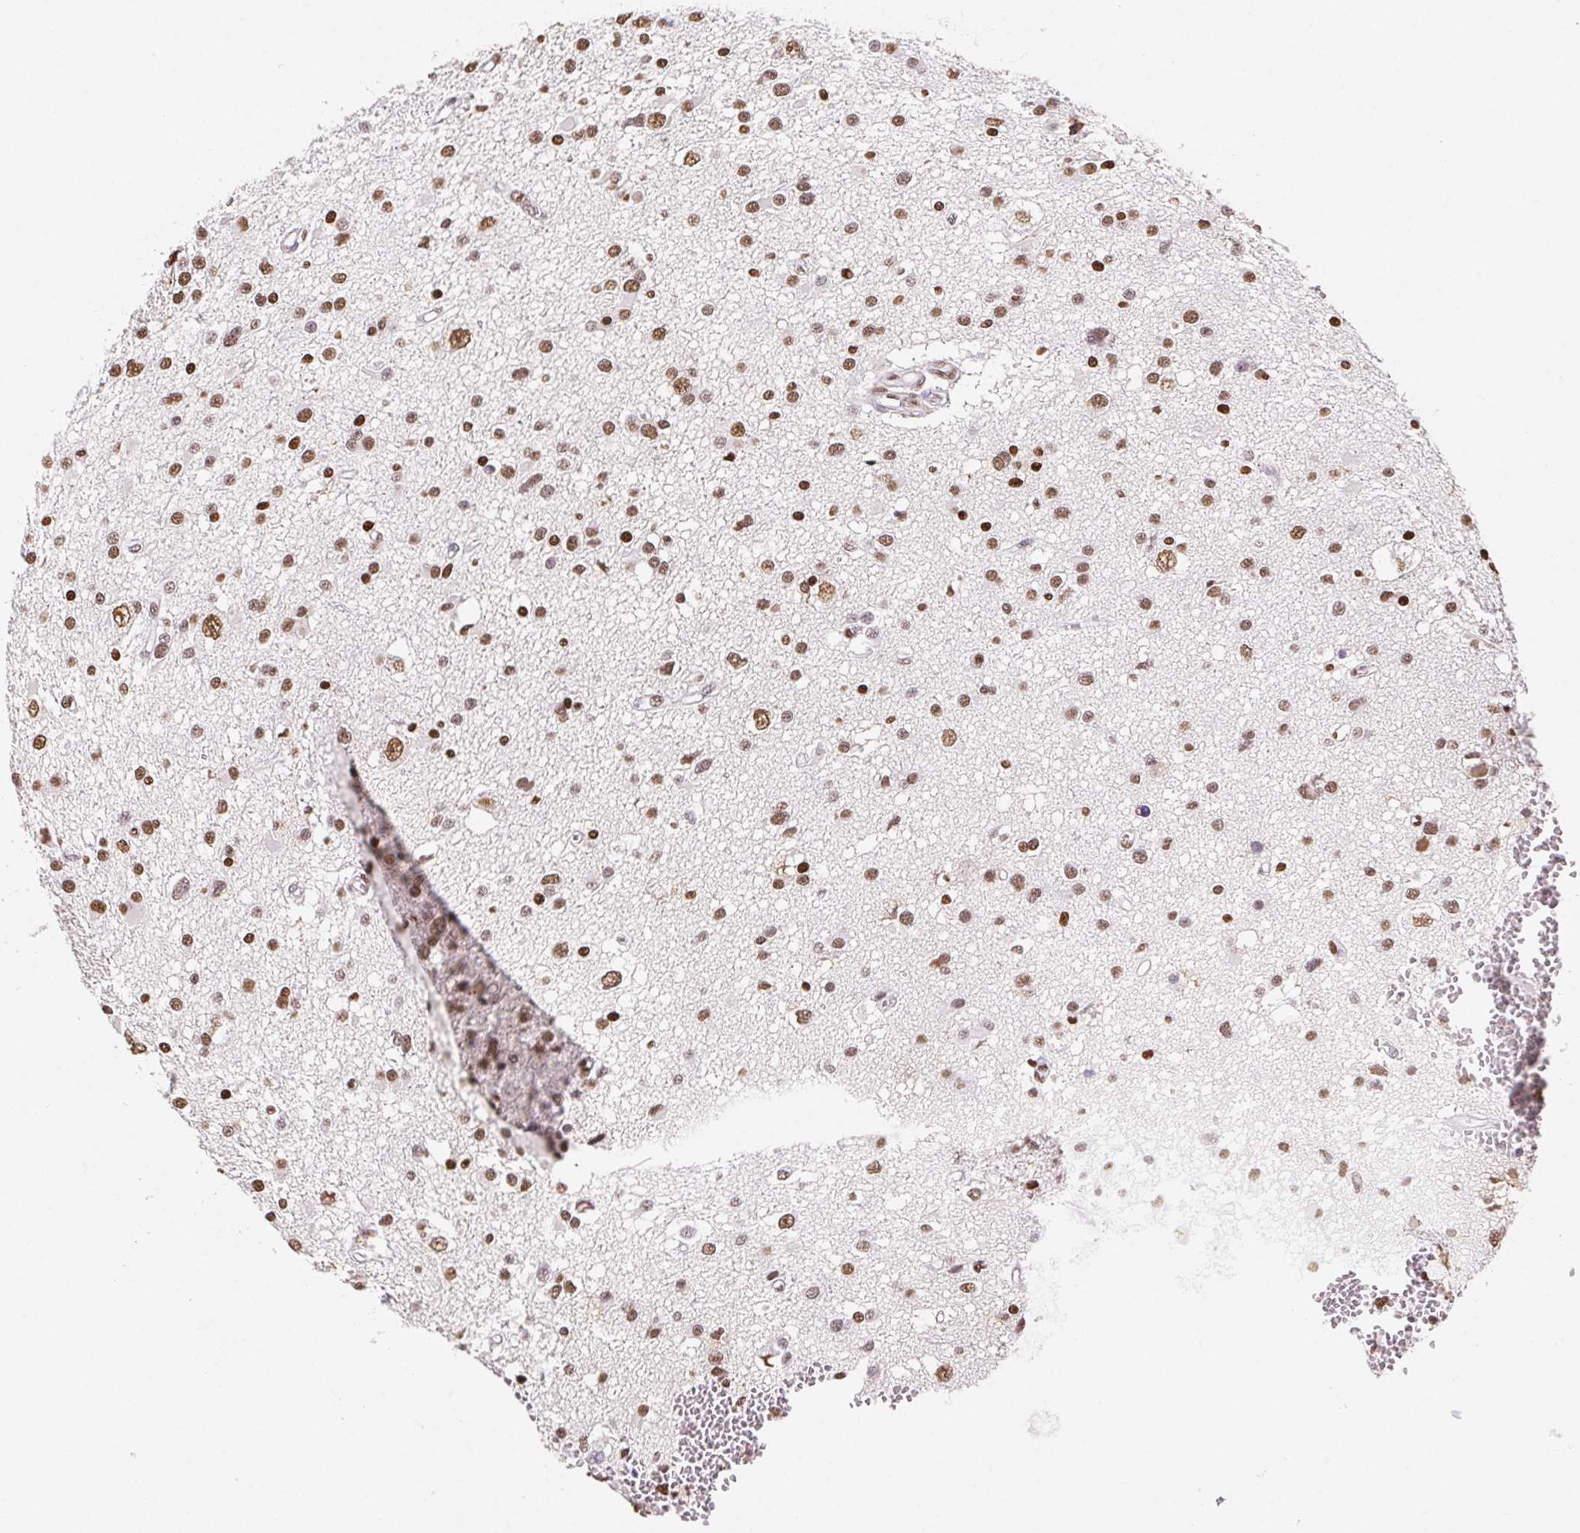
{"staining": {"intensity": "moderate", "quantity": ">75%", "location": "nuclear"}, "tissue": "glioma", "cell_type": "Tumor cells", "image_type": "cancer", "snomed": [{"axis": "morphology", "description": "Glioma, malignant, High grade"}, {"axis": "topography", "description": "Brain"}], "caption": "Protein staining of malignant high-grade glioma tissue shows moderate nuclear expression in about >75% of tumor cells. (DAB (3,3'-diaminobenzidine) IHC with brightfield microscopy, high magnification).", "gene": "SET", "patient": {"sex": "male", "age": 54}}